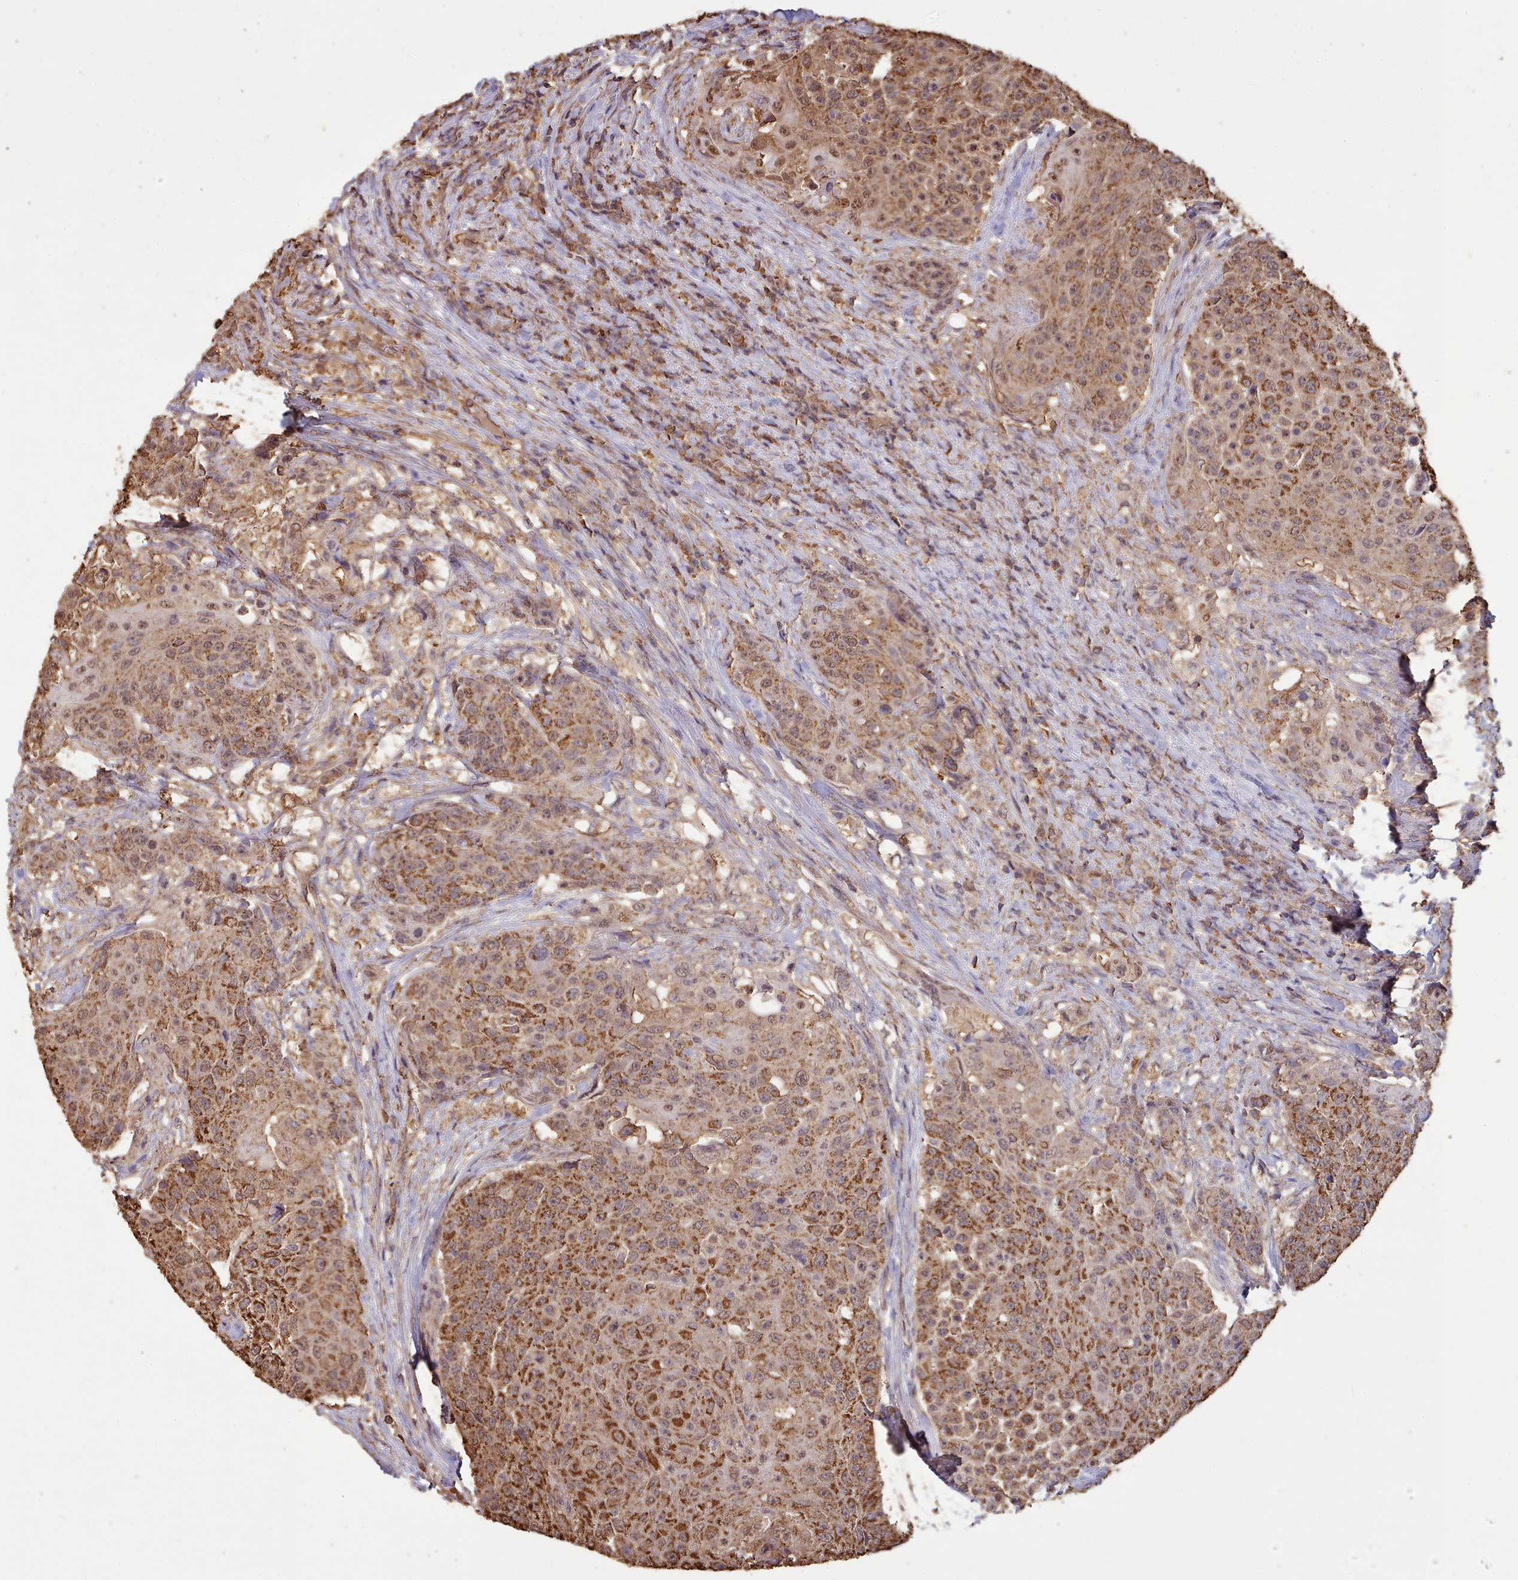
{"staining": {"intensity": "strong", "quantity": "25%-75%", "location": "cytoplasmic/membranous"}, "tissue": "urothelial cancer", "cell_type": "Tumor cells", "image_type": "cancer", "snomed": [{"axis": "morphology", "description": "Urothelial carcinoma, High grade"}, {"axis": "topography", "description": "Urinary bladder"}], "caption": "Strong cytoplasmic/membranous positivity for a protein is seen in about 25%-75% of tumor cells of urothelial carcinoma (high-grade) using immunohistochemistry.", "gene": "METRN", "patient": {"sex": "female", "age": 63}}